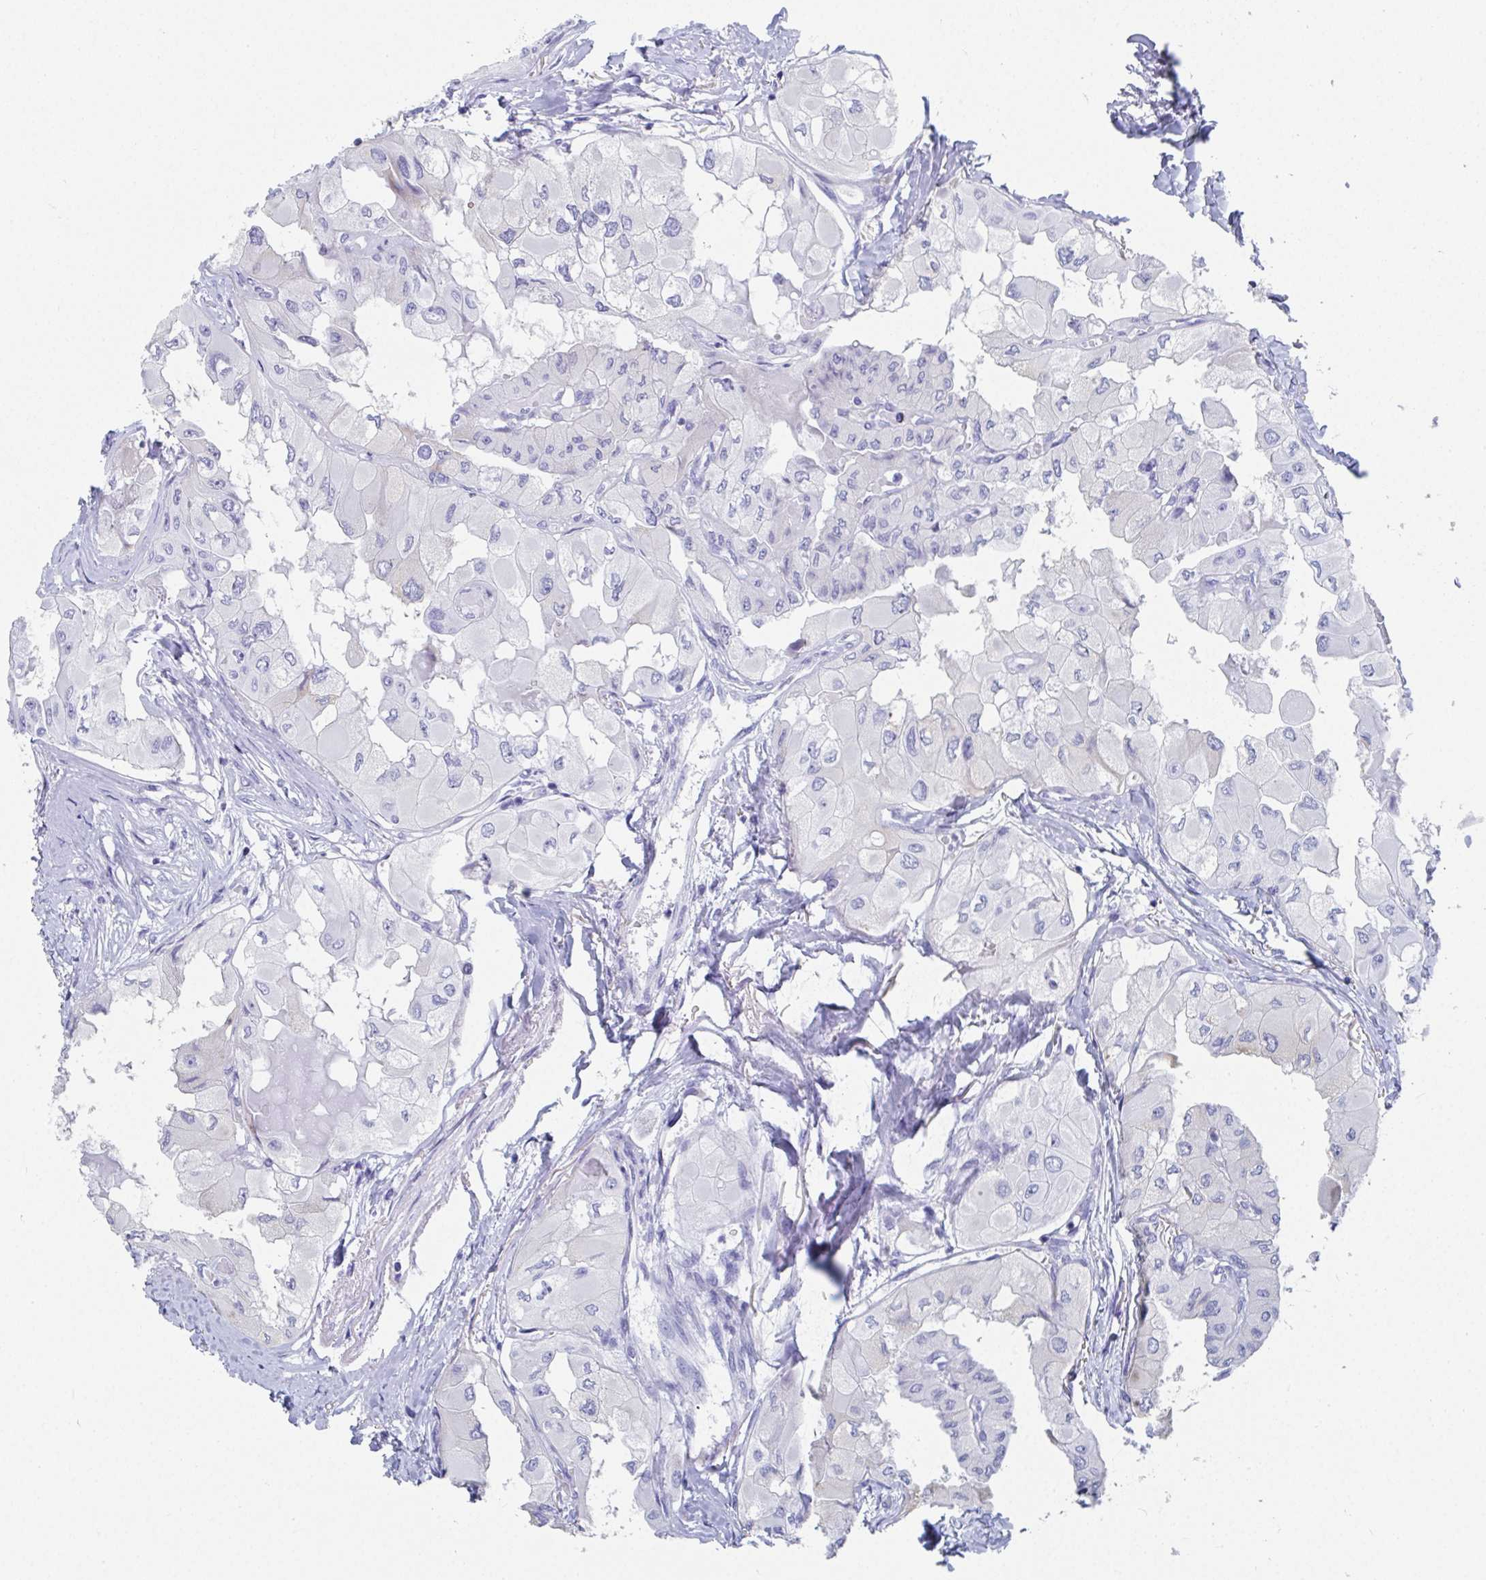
{"staining": {"intensity": "negative", "quantity": "none", "location": "none"}, "tissue": "thyroid cancer", "cell_type": "Tumor cells", "image_type": "cancer", "snomed": [{"axis": "morphology", "description": "Normal tissue, NOS"}, {"axis": "morphology", "description": "Papillary adenocarcinoma, NOS"}, {"axis": "topography", "description": "Thyroid gland"}], "caption": "A high-resolution photomicrograph shows IHC staining of thyroid cancer, which demonstrates no significant positivity in tumor cells.", "gene": "GRIA1", "patient": {"sex": "female", "age": 59}}